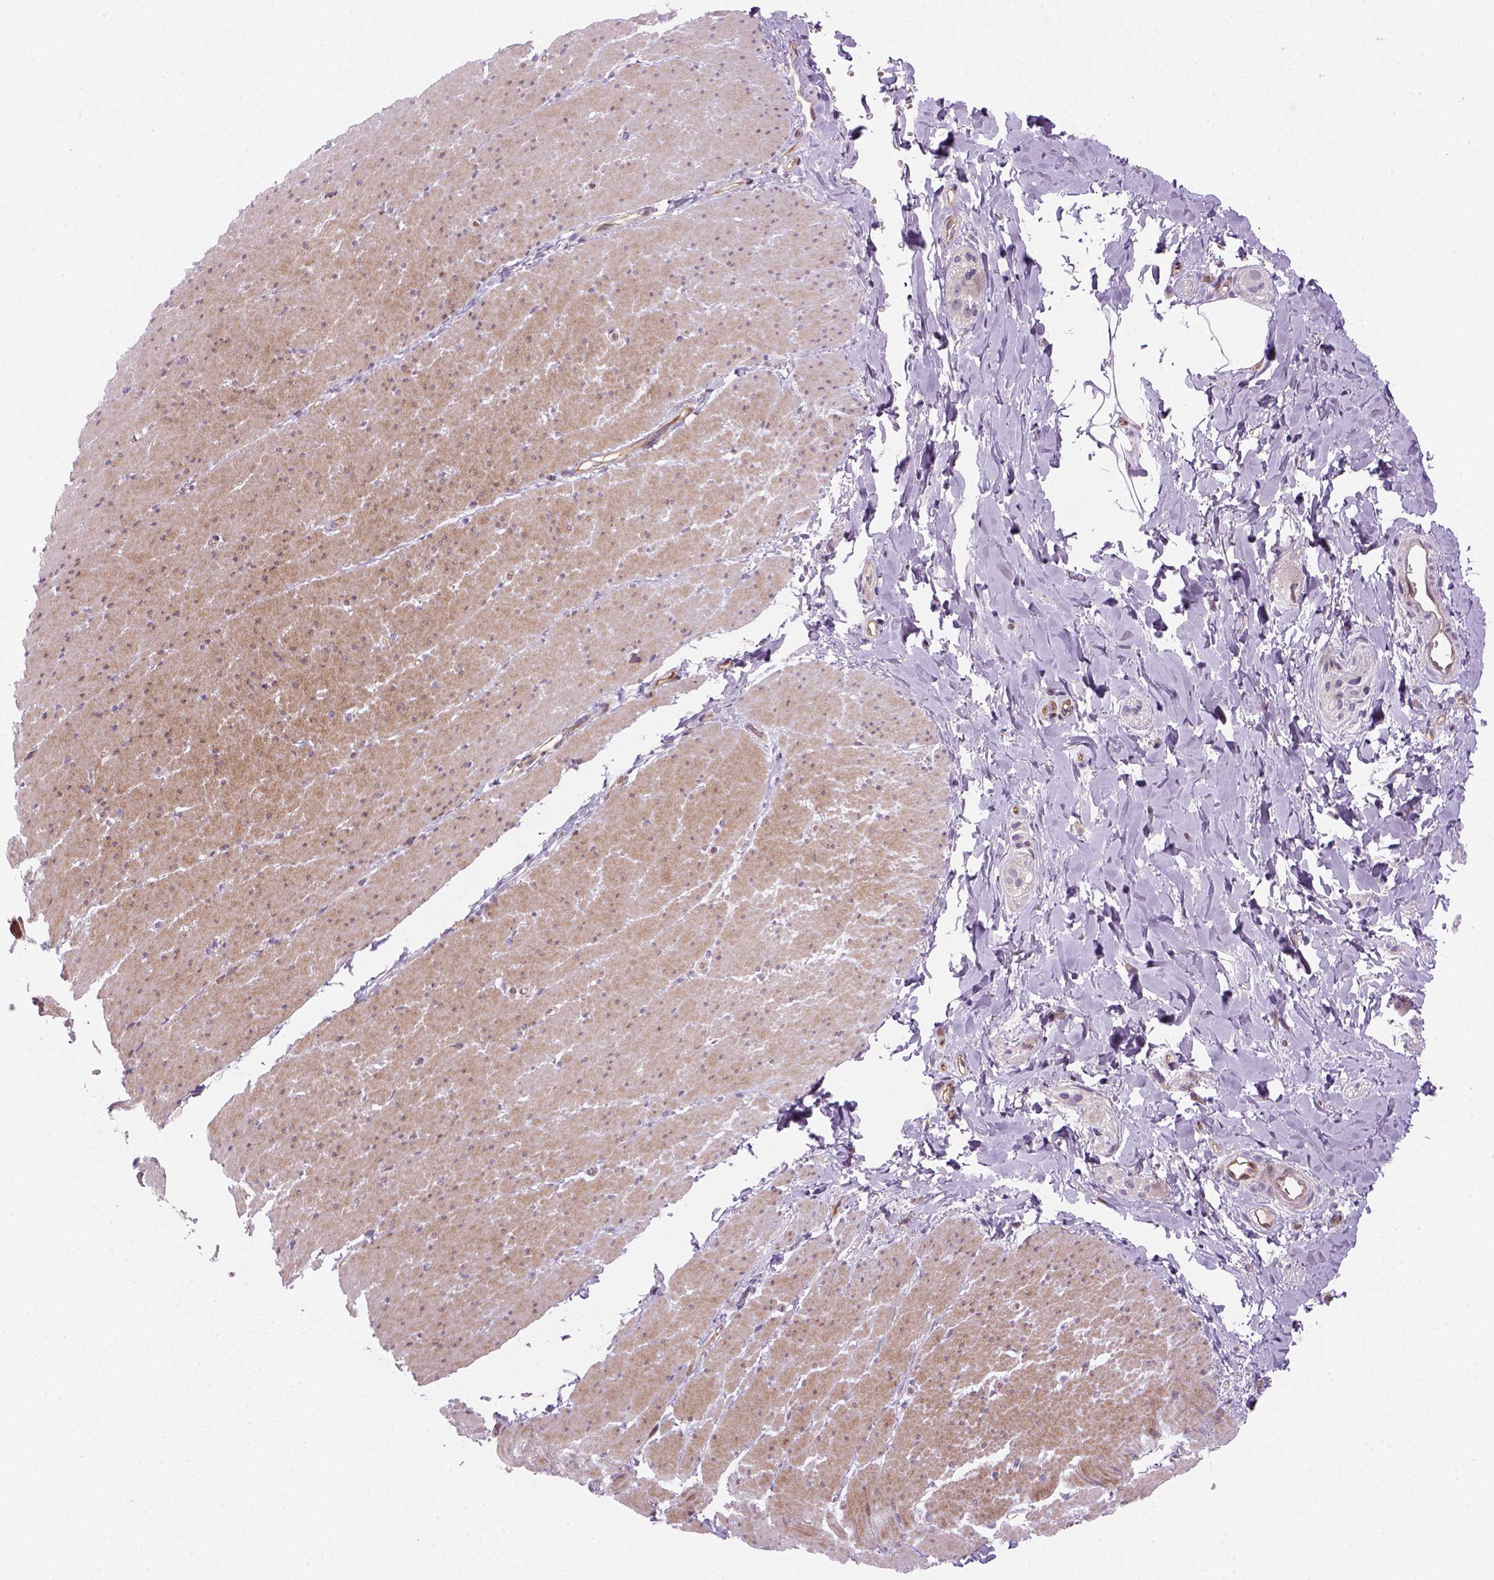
{"staining": {"intensity": "weak", "quantity": ">75%", "location": "cytoplasmic/membranous"}, "tissue": "smooth muscle", "cell_type": "Smooth muscle cells", "image_type": "normal", "snomed": [{"axis": "morphology", "description": "Normal tissue, NOS"}, {"axis": "topography", "description": "Smooth muscle"}, {"axis": "topography", "description": "Rectum"}], "caption": "Protein staining by immunohistochemistry (IHC) shows weak cytoplasmic/membranous positivity in approximately >75% of smooth muscle cells in benign smooth muscle.", "gene": "VSTM5", "patient": {"sex": "male", "age": 53}}